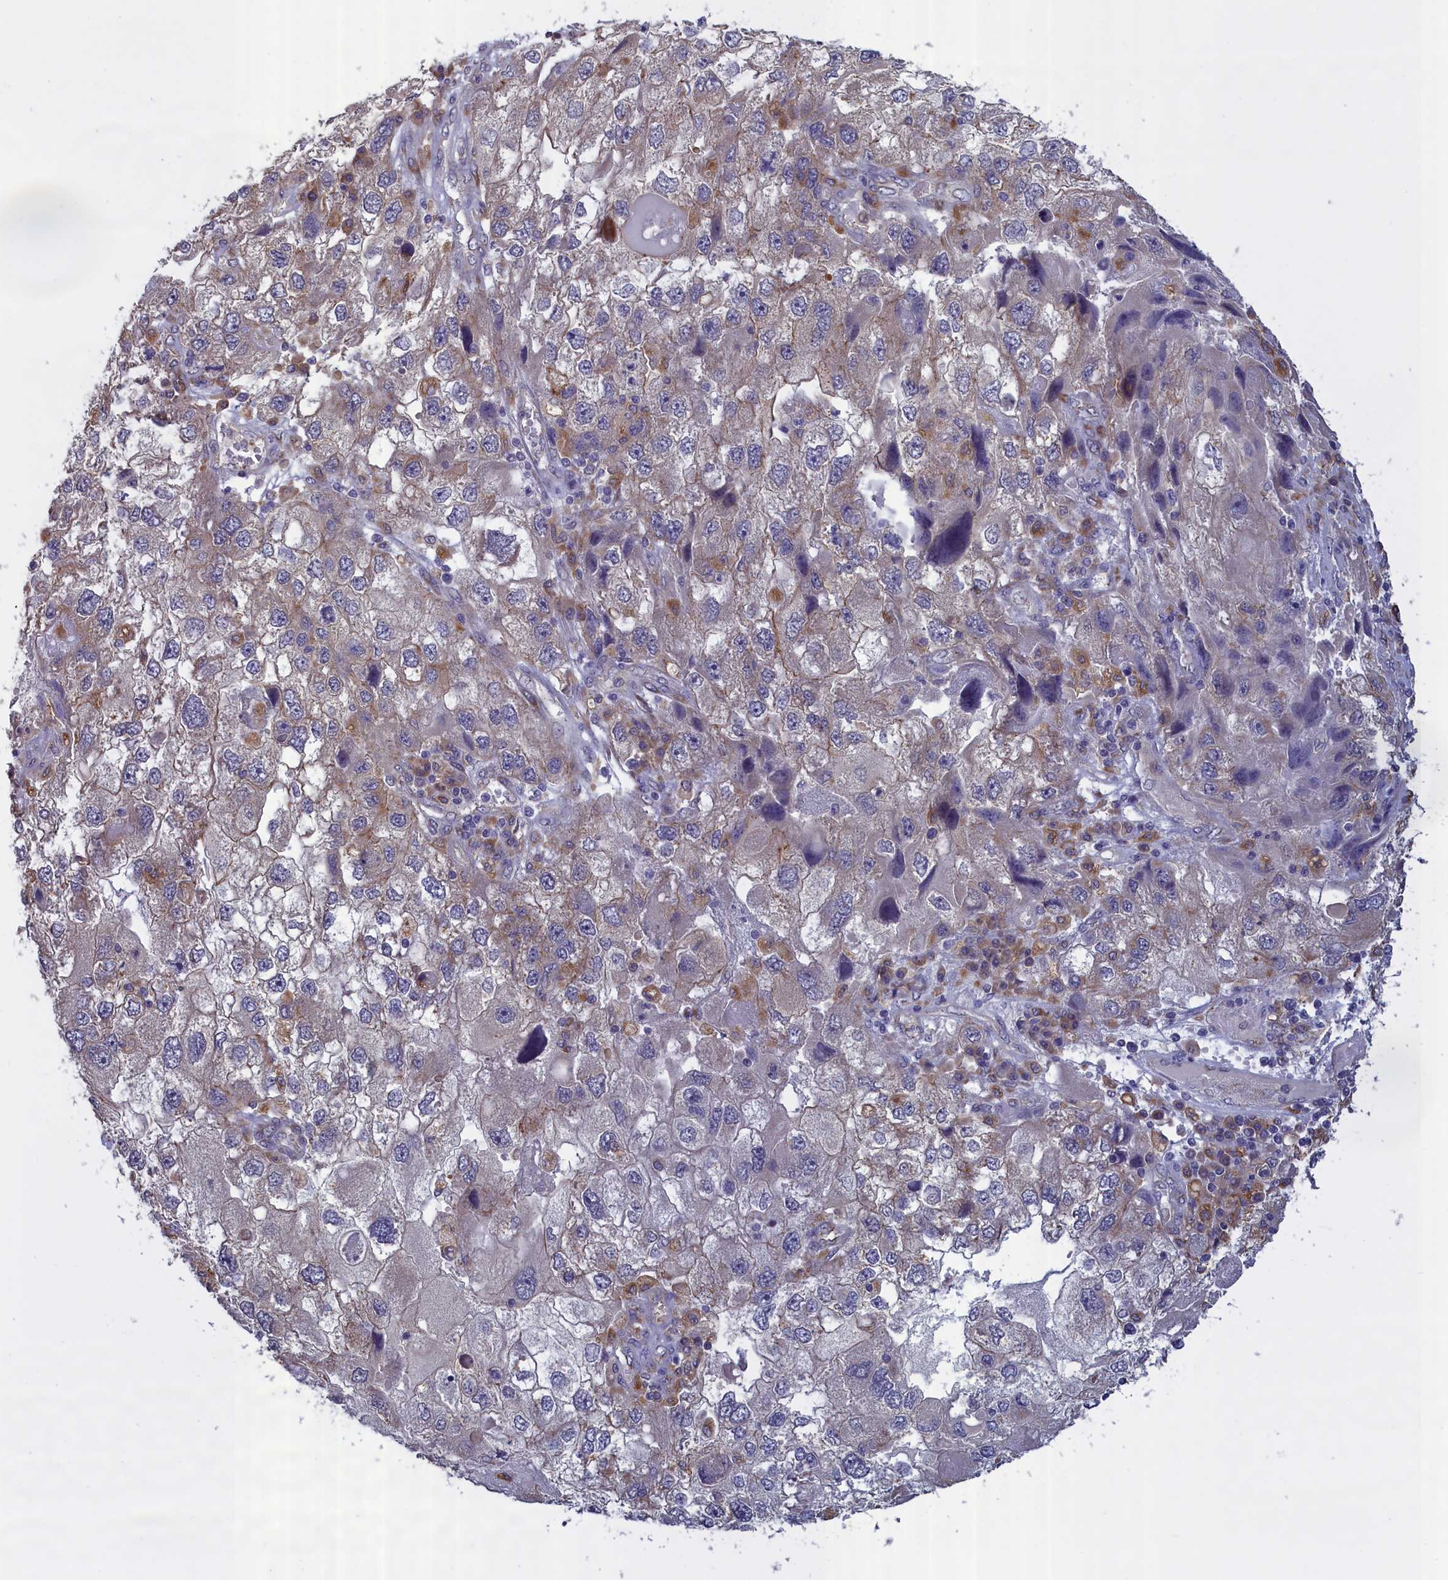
{"staining": {"intensity": "negative", "quantity": "none", "location": "none"}, "tissue": "endometrial cancer", "cell_type": "Tumor cells", "image_type": "cancer", "snomed": [{"axis": "morphology", "description": "Adenocarcinoma, NOS"}, {"axis": "topography", "description": "Endometrium"}], "caption": "Immunohistochemistry (IHC) histopathology image of neoplastic tissue: endometrial adenocarcinoma stained with DAB (3,3'-diaminobenzidine) shows no significant protein positivity in tumor cells. (Immunohistochemistry, brightfield microscopy, high magnification).", "gene": "COL19A1", "patient": {"sex": "female", "age": 49}}